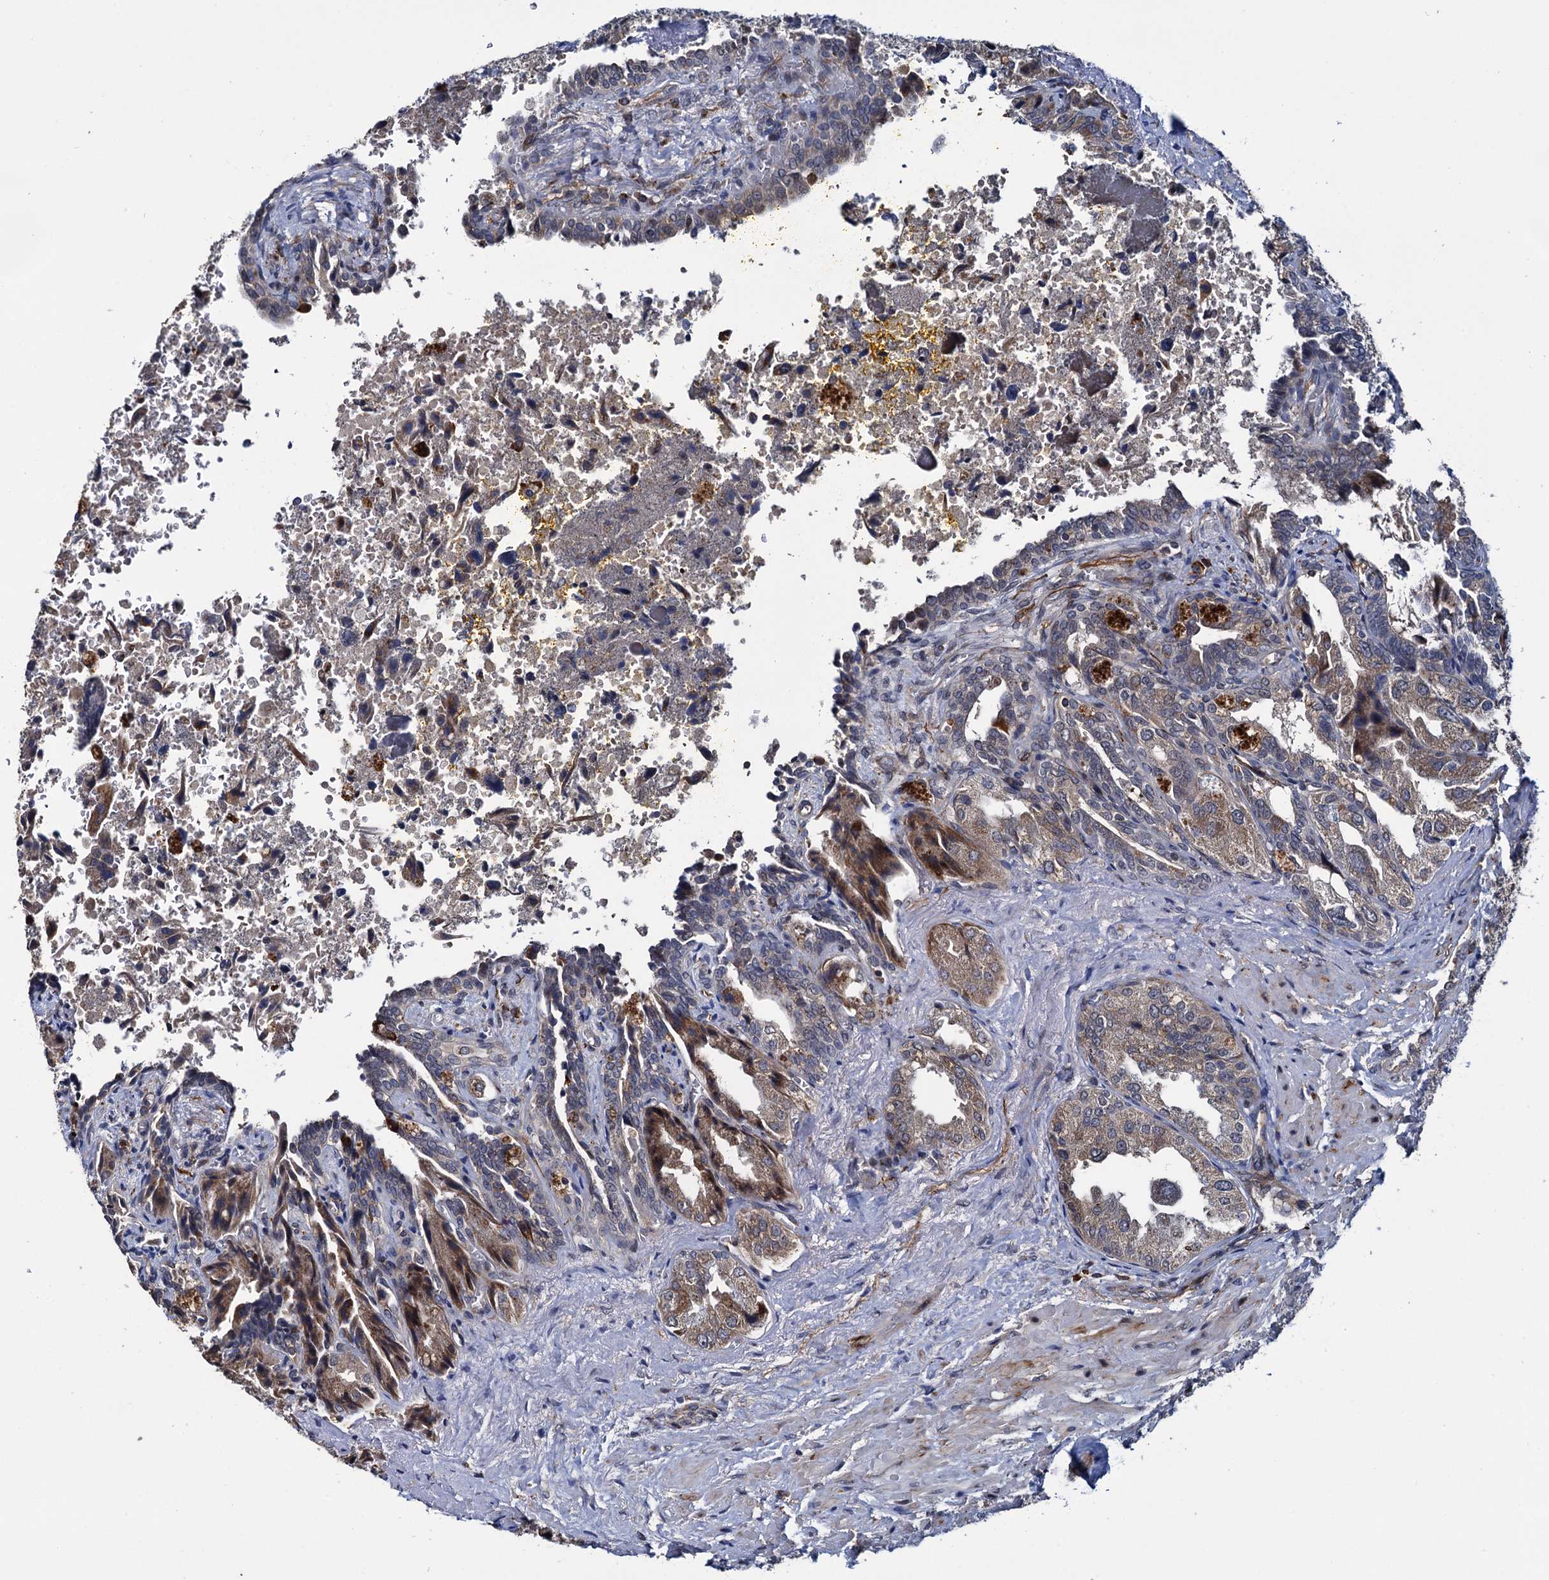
{"staining": {"intensity": "weak", "quantity": ">75%", "location": "cytoplasmic/membranous"}, "tissue": "seminal vesicle", "cell_type": "Glandular cells", "image_type": "normal", "snomed": [{"axis": "morphology", "description": "Normal tissue, NOS"}, {"axis": "topography", "description": "Seminal veicle"}], "caption": "A low amount of weak cytoplasmic/membranous positivity is appreciated in approximately >75% of glandular cells in unremarkable seminal vesicle.", "gene": "ARHGAP42", "patient": {"sex": "male", "age": 63}}